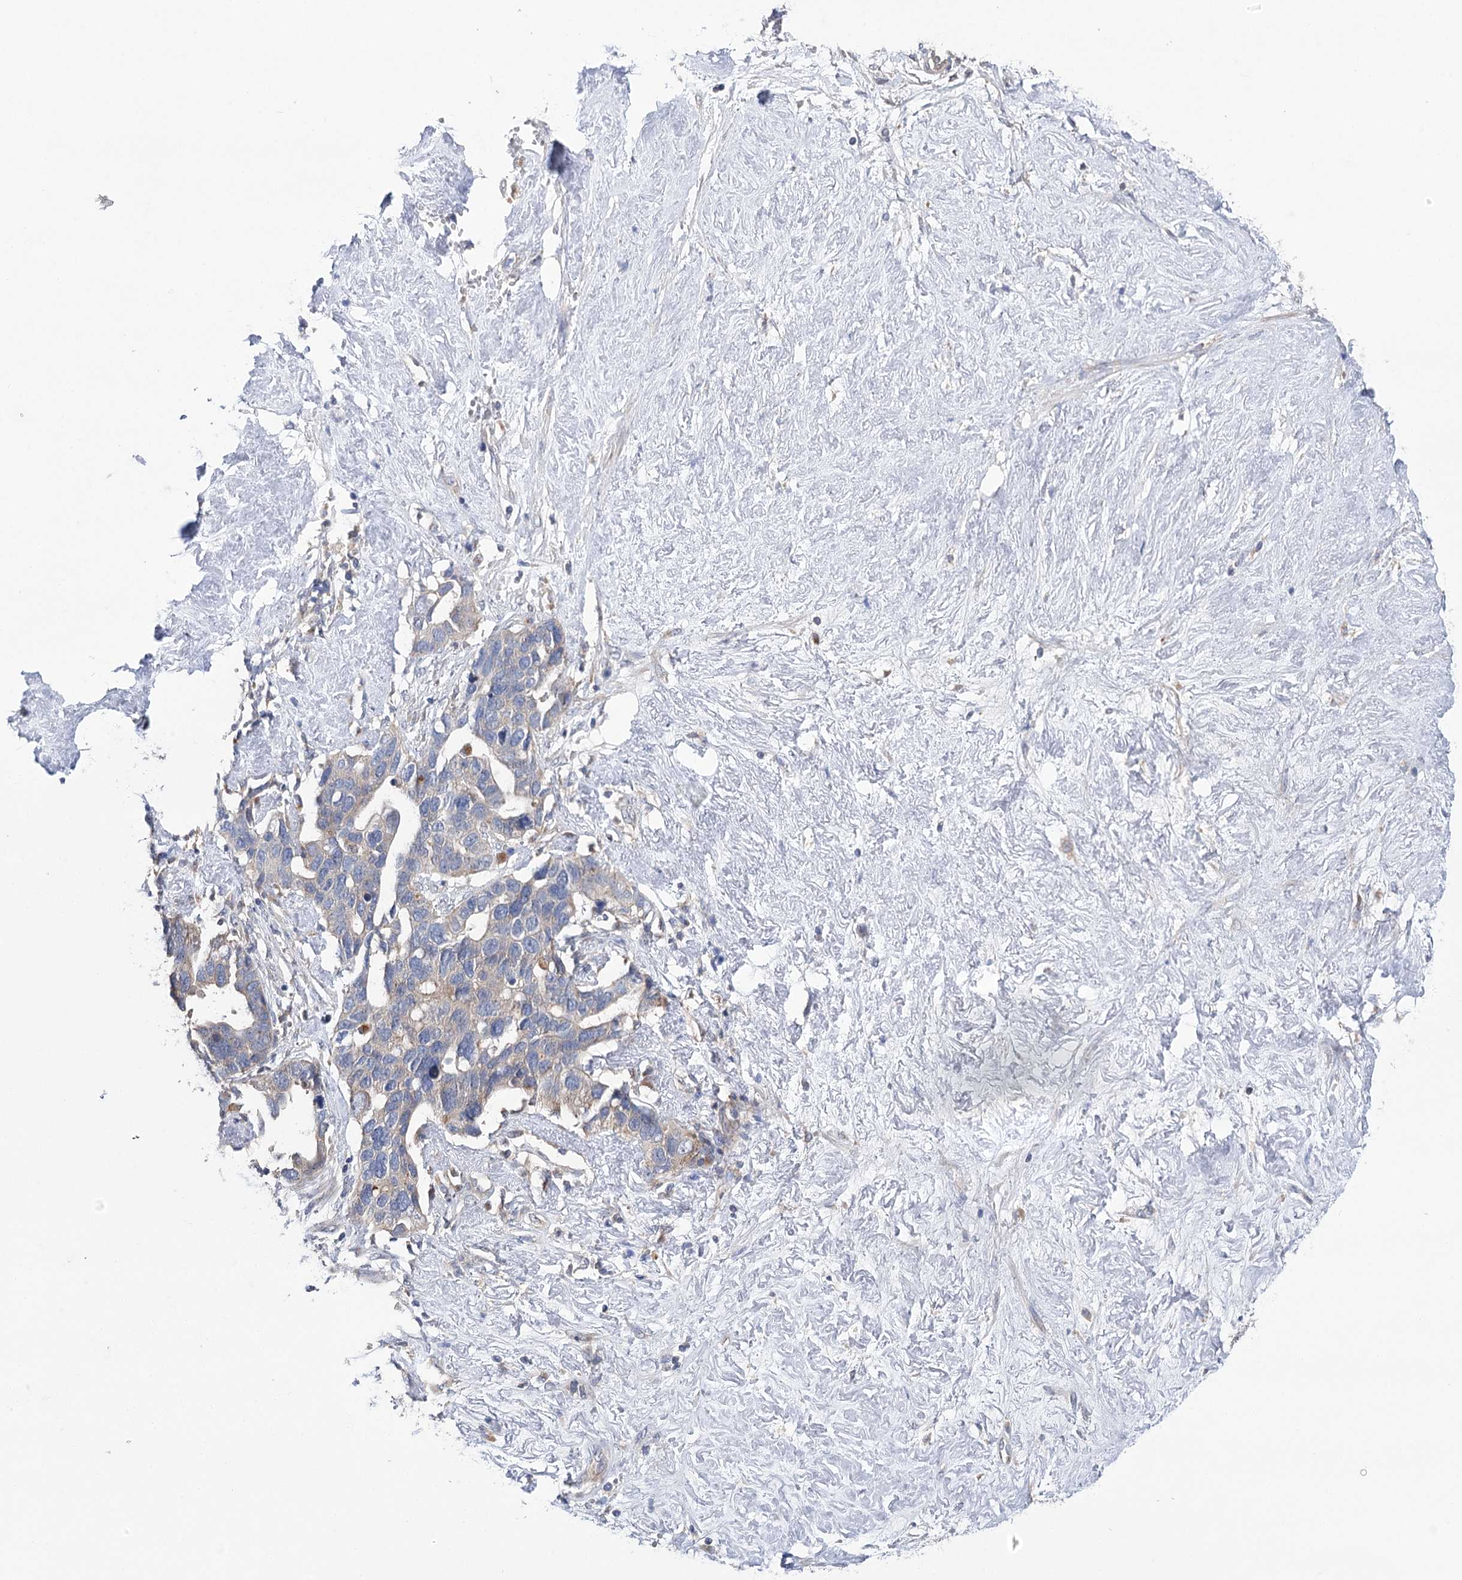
{"staining": {"intensity": "weak", "quantity": "25%-75%", "location": "cytoplasmic/membranous"}, "tissue": "ovarian cancer", "cell_type": "Tumor cells", "image_type": "cancer", "snomed": [{"axis": "morphology", "description": "Cystadenocarcinoma, serous, NOS"}, {"axis": "topography", "description": "Ovary"}], "caption": "Immunohistochemical staining of human ovarian cancer exhibits weak cytoplasmic/membranous protein positivity in about 25%-75% of tumor cells.", "gene": "VPS37B", "patient": {"sex": "female", "age": 54}}